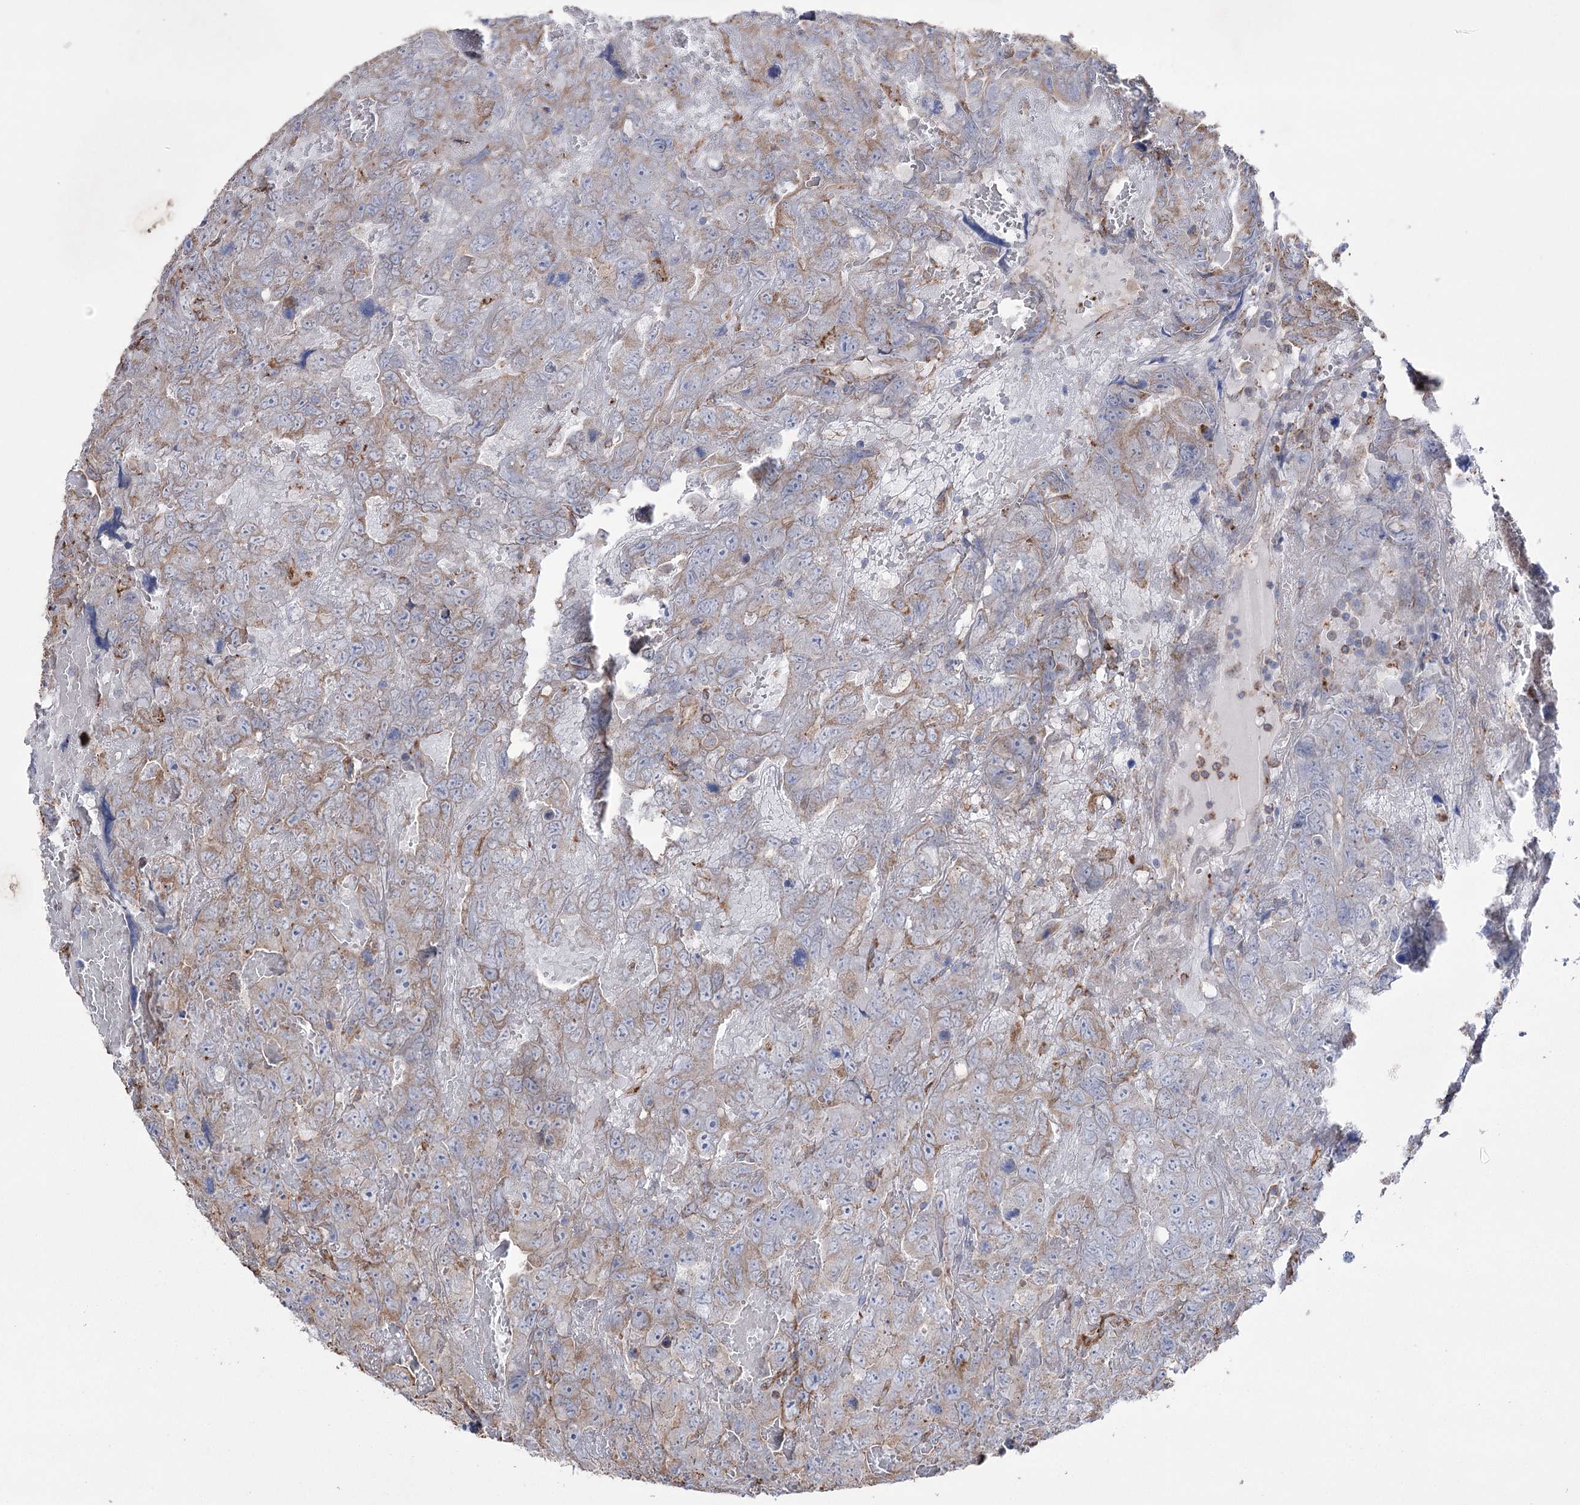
{"staining": {"intensity": "moderate", "quantity": "<25%", "location": "cytoplasmic/membranous"}, "tissue": "testis cancer", "cell_type": "Tumor cells", "image_type": "cancer", "snomed": [{"axis": "morphology", "description": "Carcinoma, Embryonal, NOS"}, {"axis": "topography", "description": "Testis"}], "caption": "A histopathology image of testis cancer stained for a protein demonstrates moderate cytoplasmic/membranous brown staining in tumor cells. (Stains: DAB (3,3'-diaminobenzidine) in brown, nuclei in blue, Microscopy: brightfield microscopy at high magnification).", "gene": "TRIM71", "patient": {"sex": "male", "age": 45}}